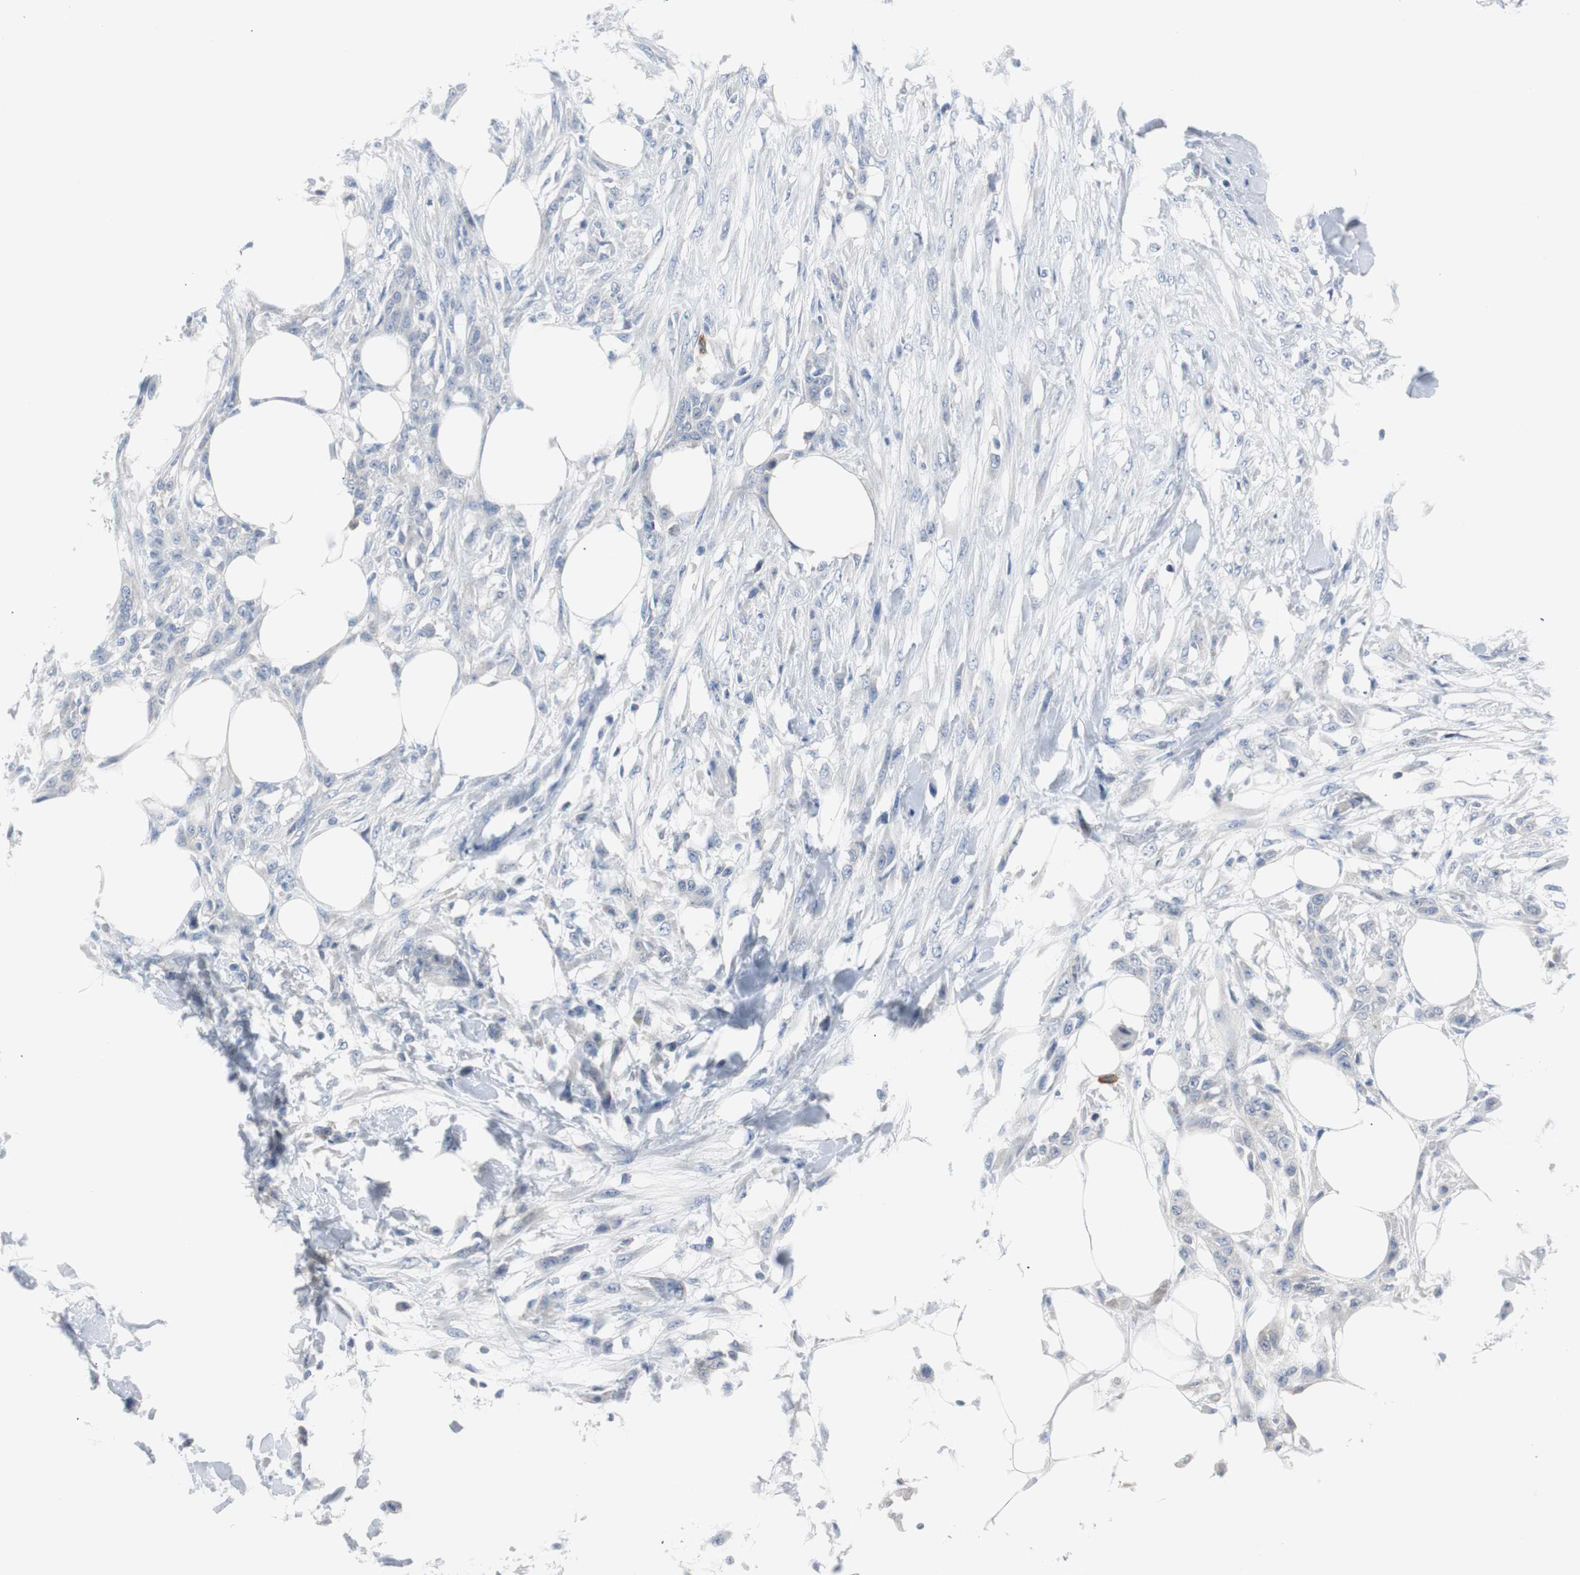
{"staining": {"intensity": "negative", "quantity": "none", "location": "none"}, "tissue": "skin cancer", "cell_type": "Tumor cells", "image_type": "cancer", "snomed": [{"axis": "morphology", "description": "Squamous cell carcinoma, NOS"}, {"axis": "topography", "description": "Skin"}], "caption": "Immunohistochemistry (IHC) histopathology image of squamous cell carcinoma (skin) stained for a protein (brown), which displays no positivity in tumor cells.", "gene": "RASA1", "patient": {"sex": "female", "age": 59}}